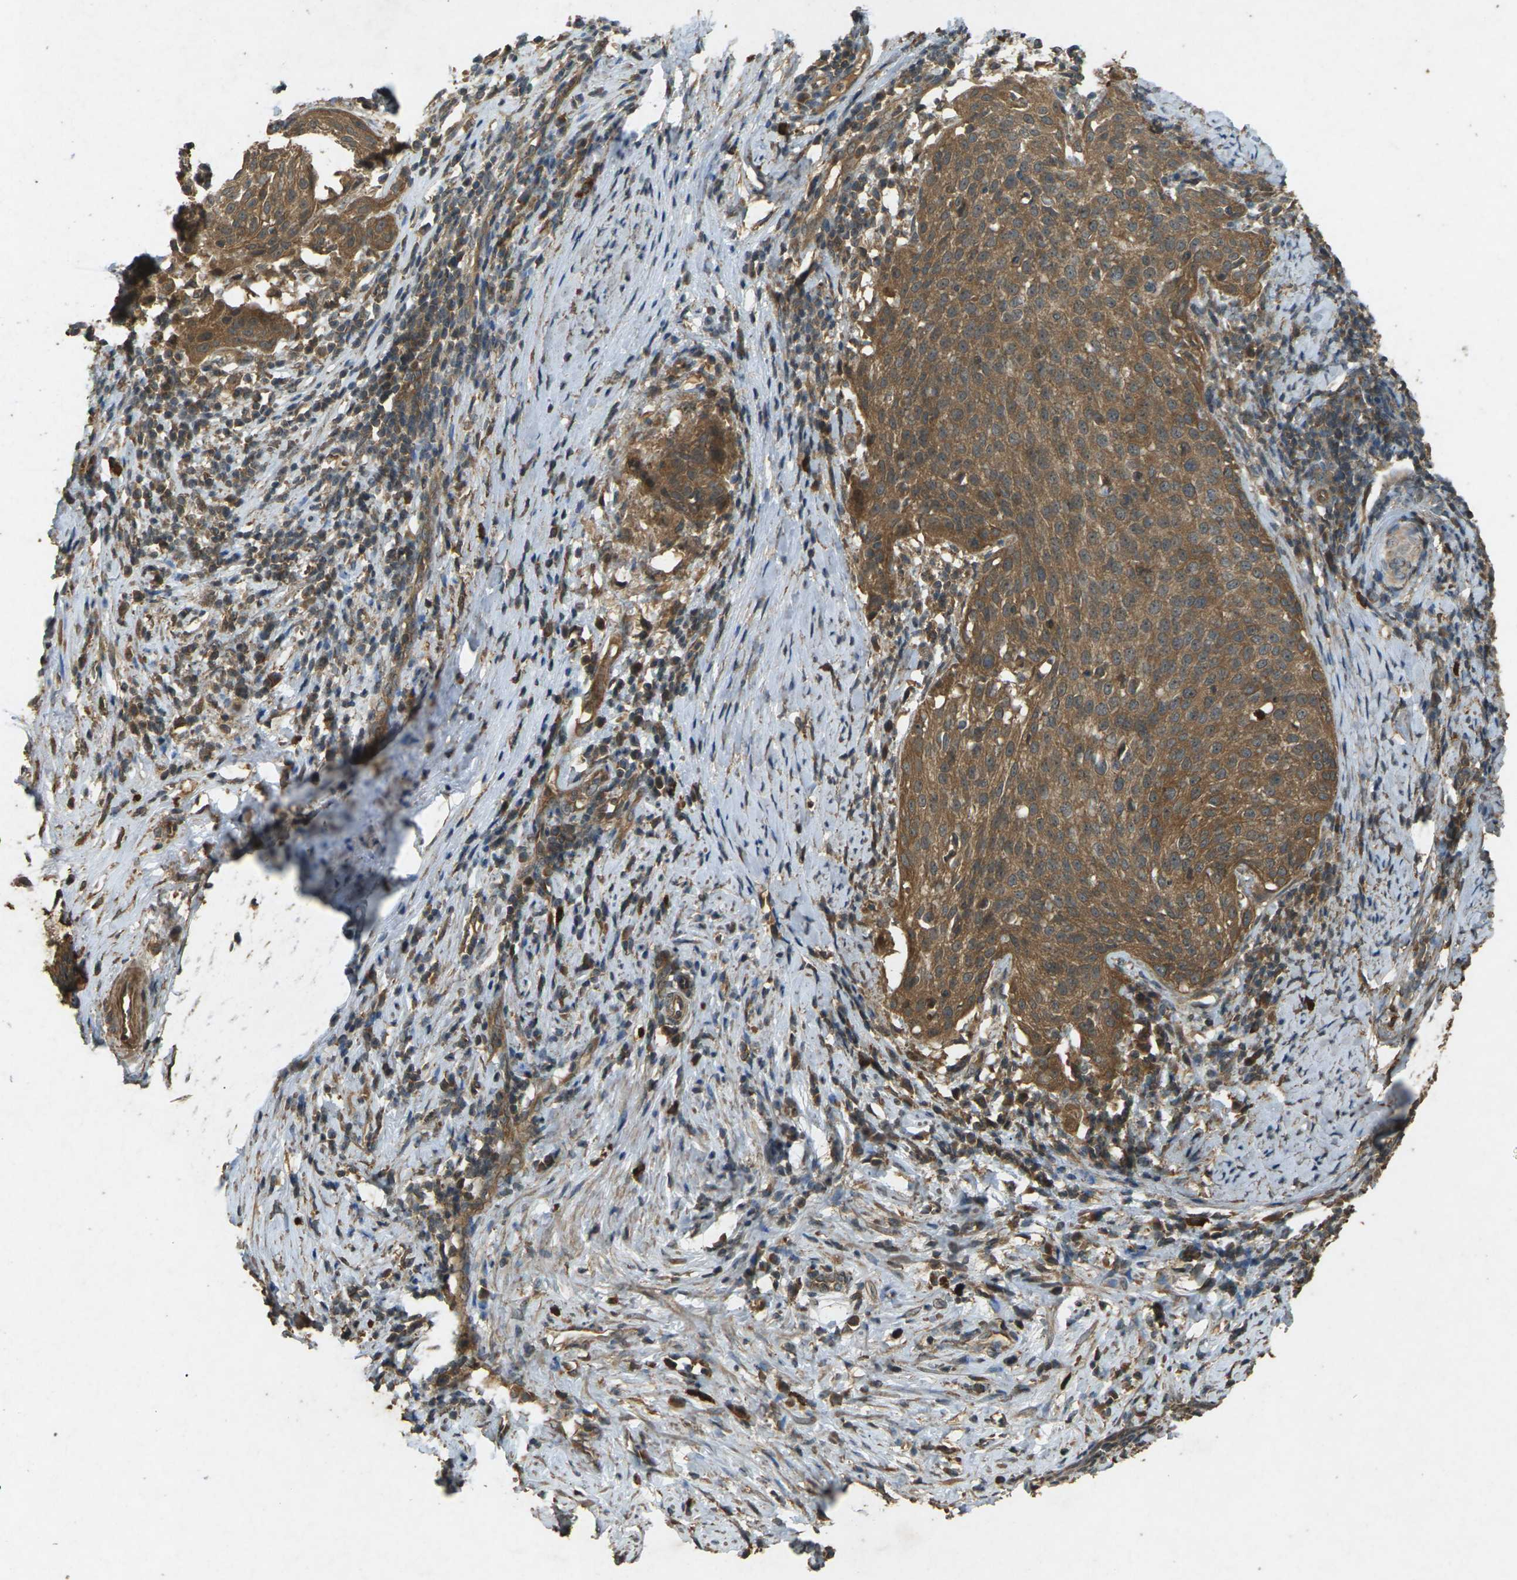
{"staining": {"intensity": "moderate", "quantity": ">75%", "location": "cytoplasmic/membranous"}, "tissue": "cervical cancer", "cell_type": "Tumor cells", "image_type": "cancer", "snomed": [{"axis": "morphology", "description": "Squamous cell carcinoma, NOS"}, {"axis": "topography", "description": "Cervix"}], "caption": "Protein analysis of cervical cancer tissue demonstrates moderate cytoplasmic/membranous staining in about >75% of tumor cells. (DAB (3,3'-diaminobenzidine) = brown stain, brightfield microscopy at high magnification).", "gene": "TAP1", "patient": {"sex": "female", "age": 51}}